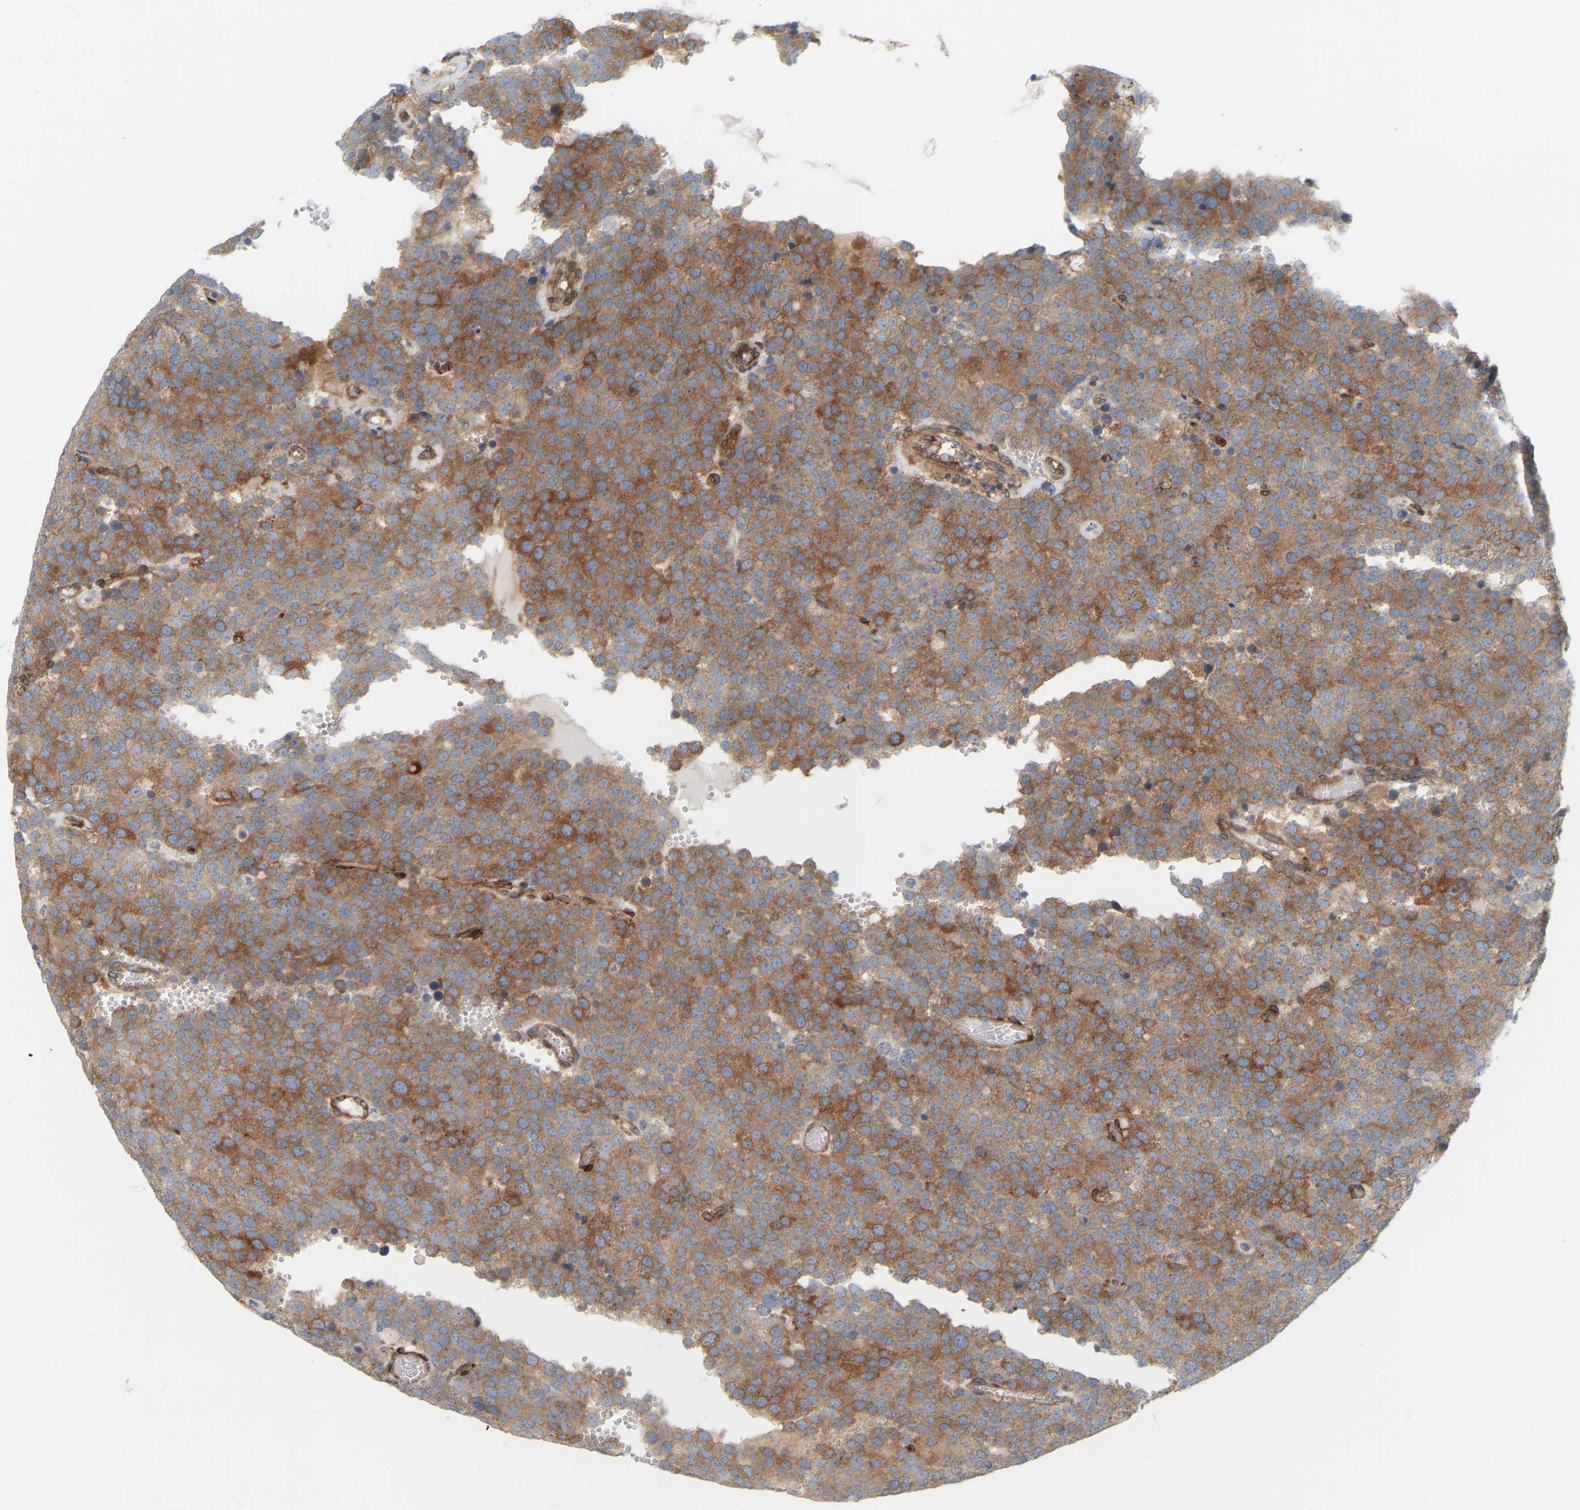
{"staining": {"intensity": "strong", "quantity": "25%-75%", "location": "cytoplasmic/membranous"}, "tissue": "testis cancer", "cell_type": "Tumor cells", "image_type": "cancer", "snomed": [{"axis": "morphology", "description": "Normal tissue, NOS"}, {"axis": "morphology", "description": "Seminoma, NOS"}, {"axis": "topography", "description": "Testis"}], "caption": "High-magnification brightfield microscopy of testis cancer (seminoma) stained with DAB (brown) and counterstained with hematoxylin (blue). tumor cells exhibit strong cytoplasmic/membranous staining is identified in about25%-75% of cells.", "gene": "RAPH1", "patient": {"sex": "male", "age": 71}}